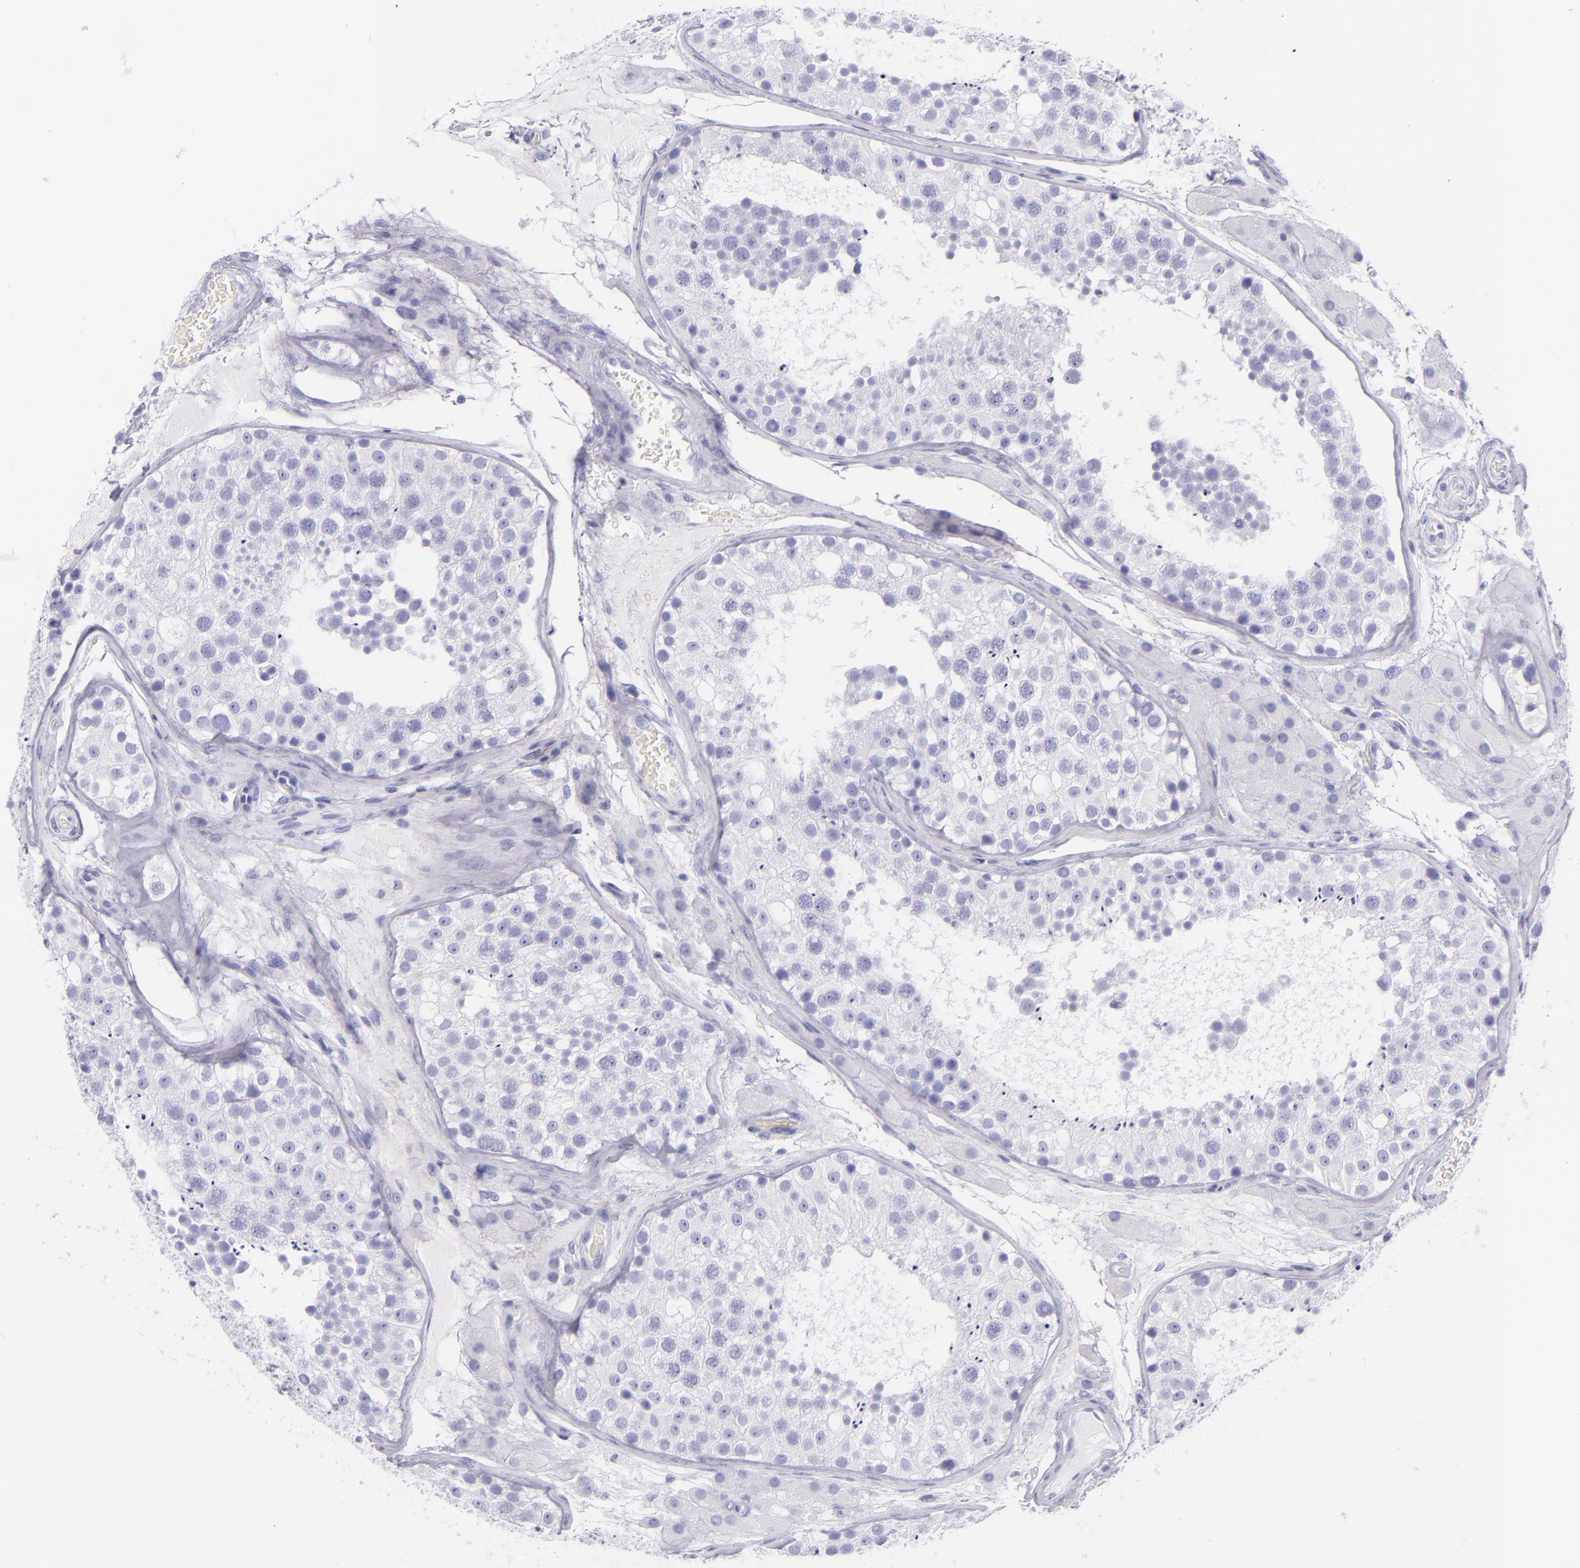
{"staining": {"intensity": "negative", "quantity": "none", "location": "none"}, "tissue": "testis", "cell_type": "Cells in seminiferous ducts", "image_type": "normal", "snomed": [{"axis": "morphology", "description": "Normal tissue, NOS"}, {"axis": "topography", "description": "Testis"}], "caption": "This is an IHC histopathology image of unremarkable human testis. There is no expression in cells in seminiferous ducts.", "gene": "SFTPB", "patient": {"sex": "male", "age": 26}}